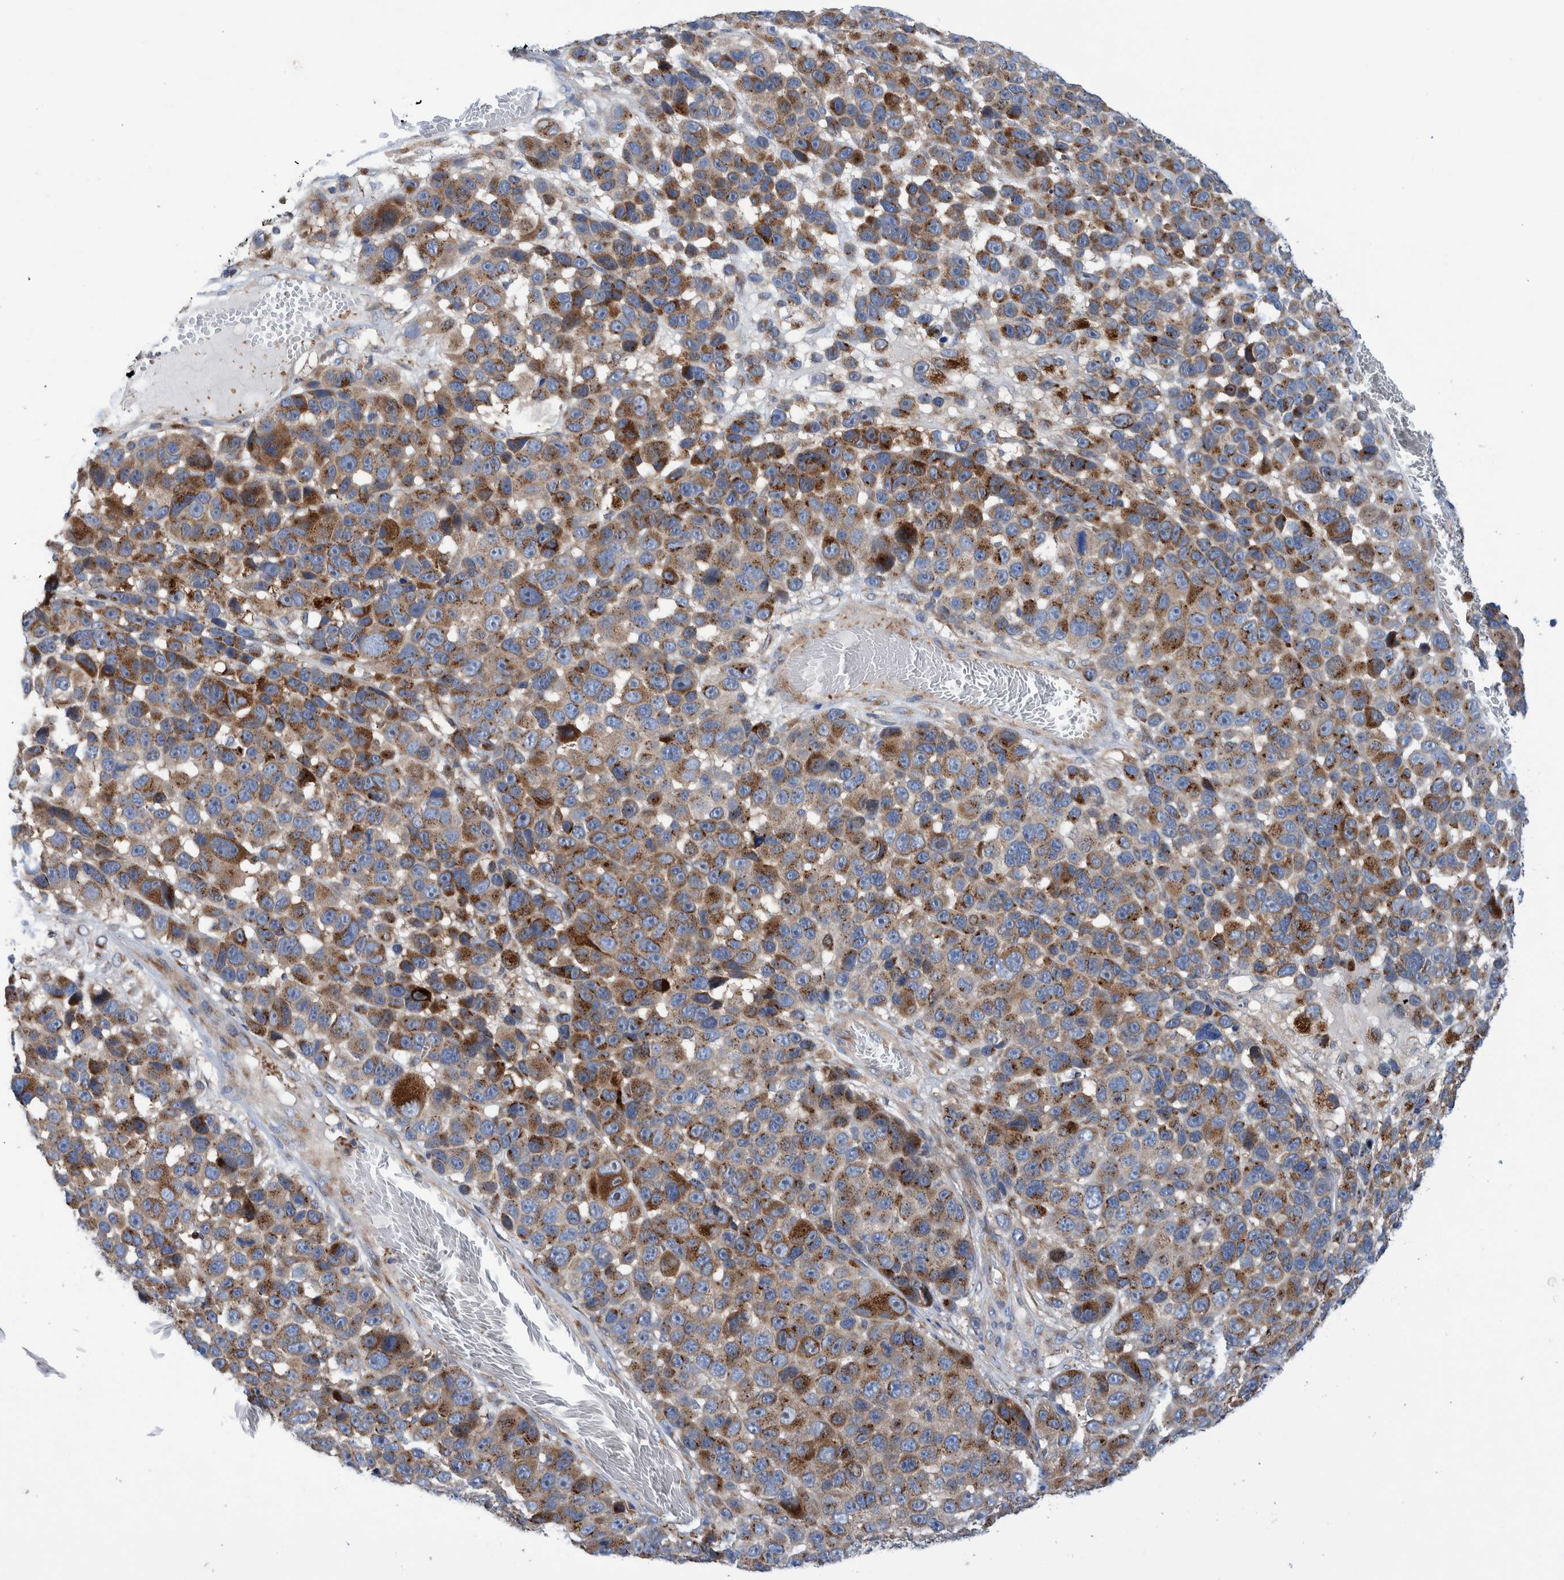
{"staining": {"intensity": "moderate", "quantity": ">75%", "location": "cytoplasmic/membranous"}, "tissue": "melanoma", "cell_type": "Tumor cells", "image_type": "cancer", "snomed": [{"axis": "morphology", "description": "Malignant melanoma, NOS"}, {"axis": "topography", "description": "Skin"}], "caption": "High-magnification brightfield microscopy of malignant melanoma stained with DAB (brown) and counterstained with hematoxylin (blue). tumor cells exhibit moderate cytoplasmic/membranous positivity is seen in approximately>75% of cells.", "gene": "TRIM58", "patient": {"sex": "male", "age": 53}}